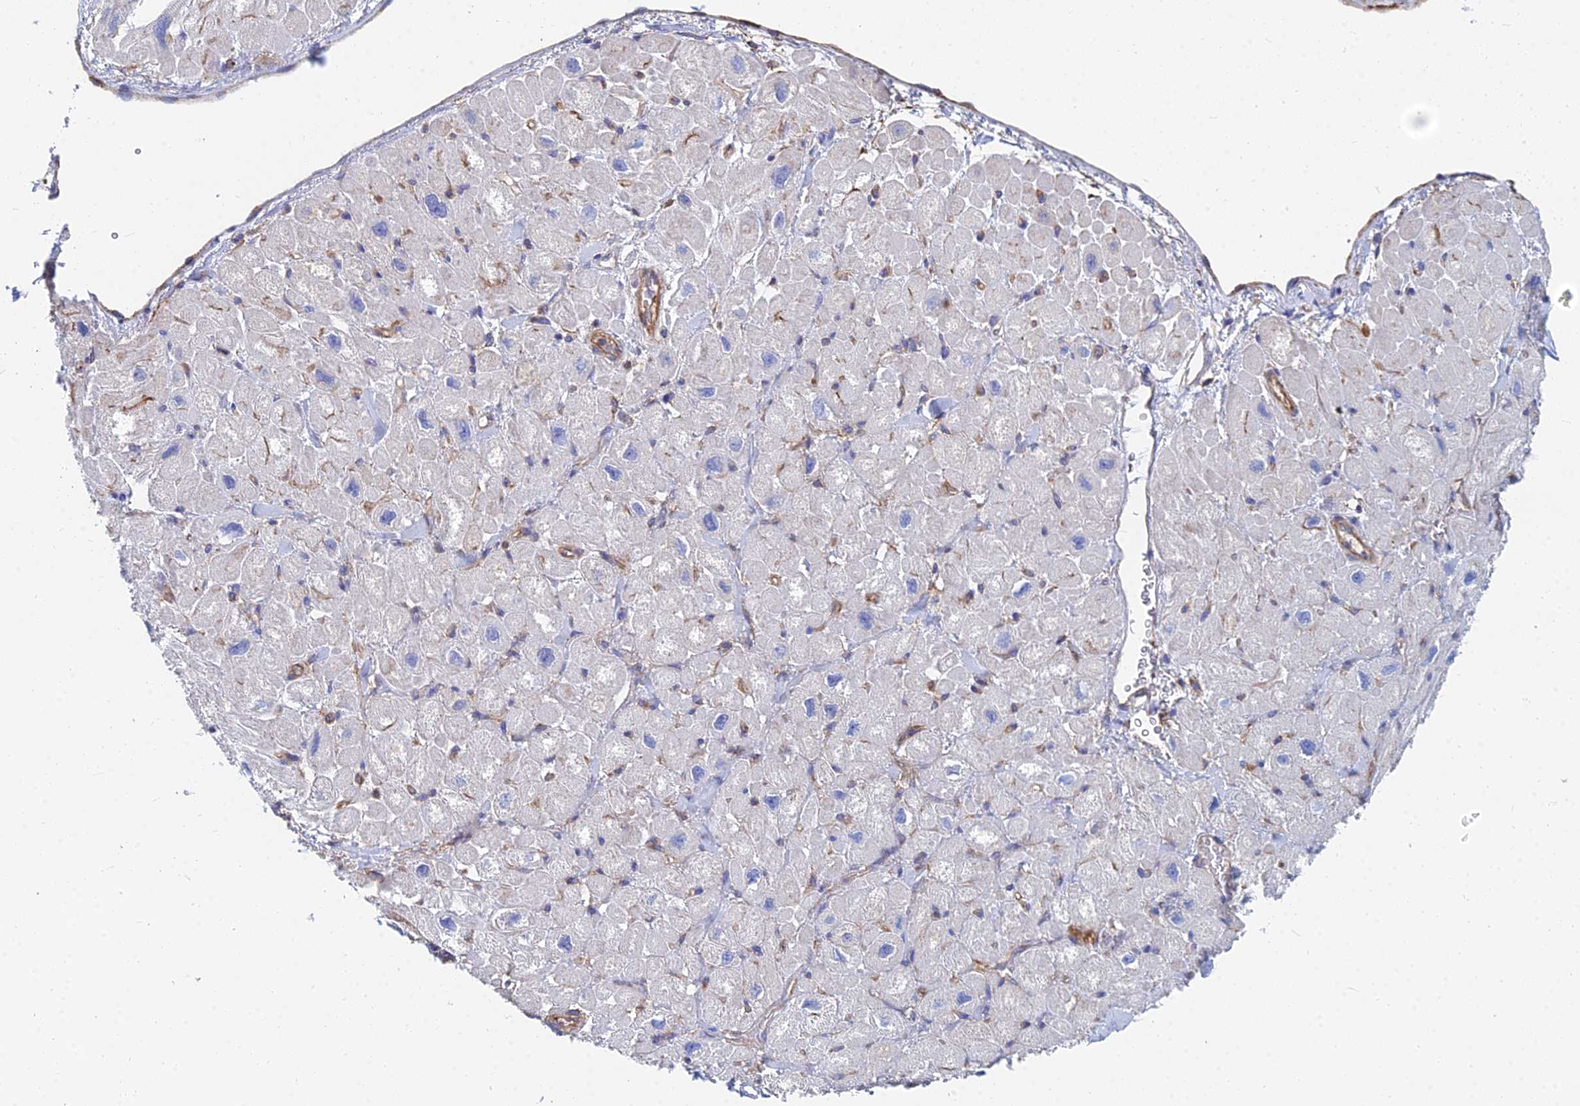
{"staining": {"intensity": "negative", "quantity": "none", "location": "none"}, "tissue": "heart muscle", "cell_type": "Cardiomyocytes", "image_type": "normal", "snomed": [{"axis": "morphology", "description": "Normal tissue, NOS"}, {"axis": "topography", "description": "Heart"}], "caption": "Protein analysis of normal heart muscle exhibits no significant staining in cardiomyocytes.", "gene": "FFAR3", "patient": {"sex": "male", "age": 65}}